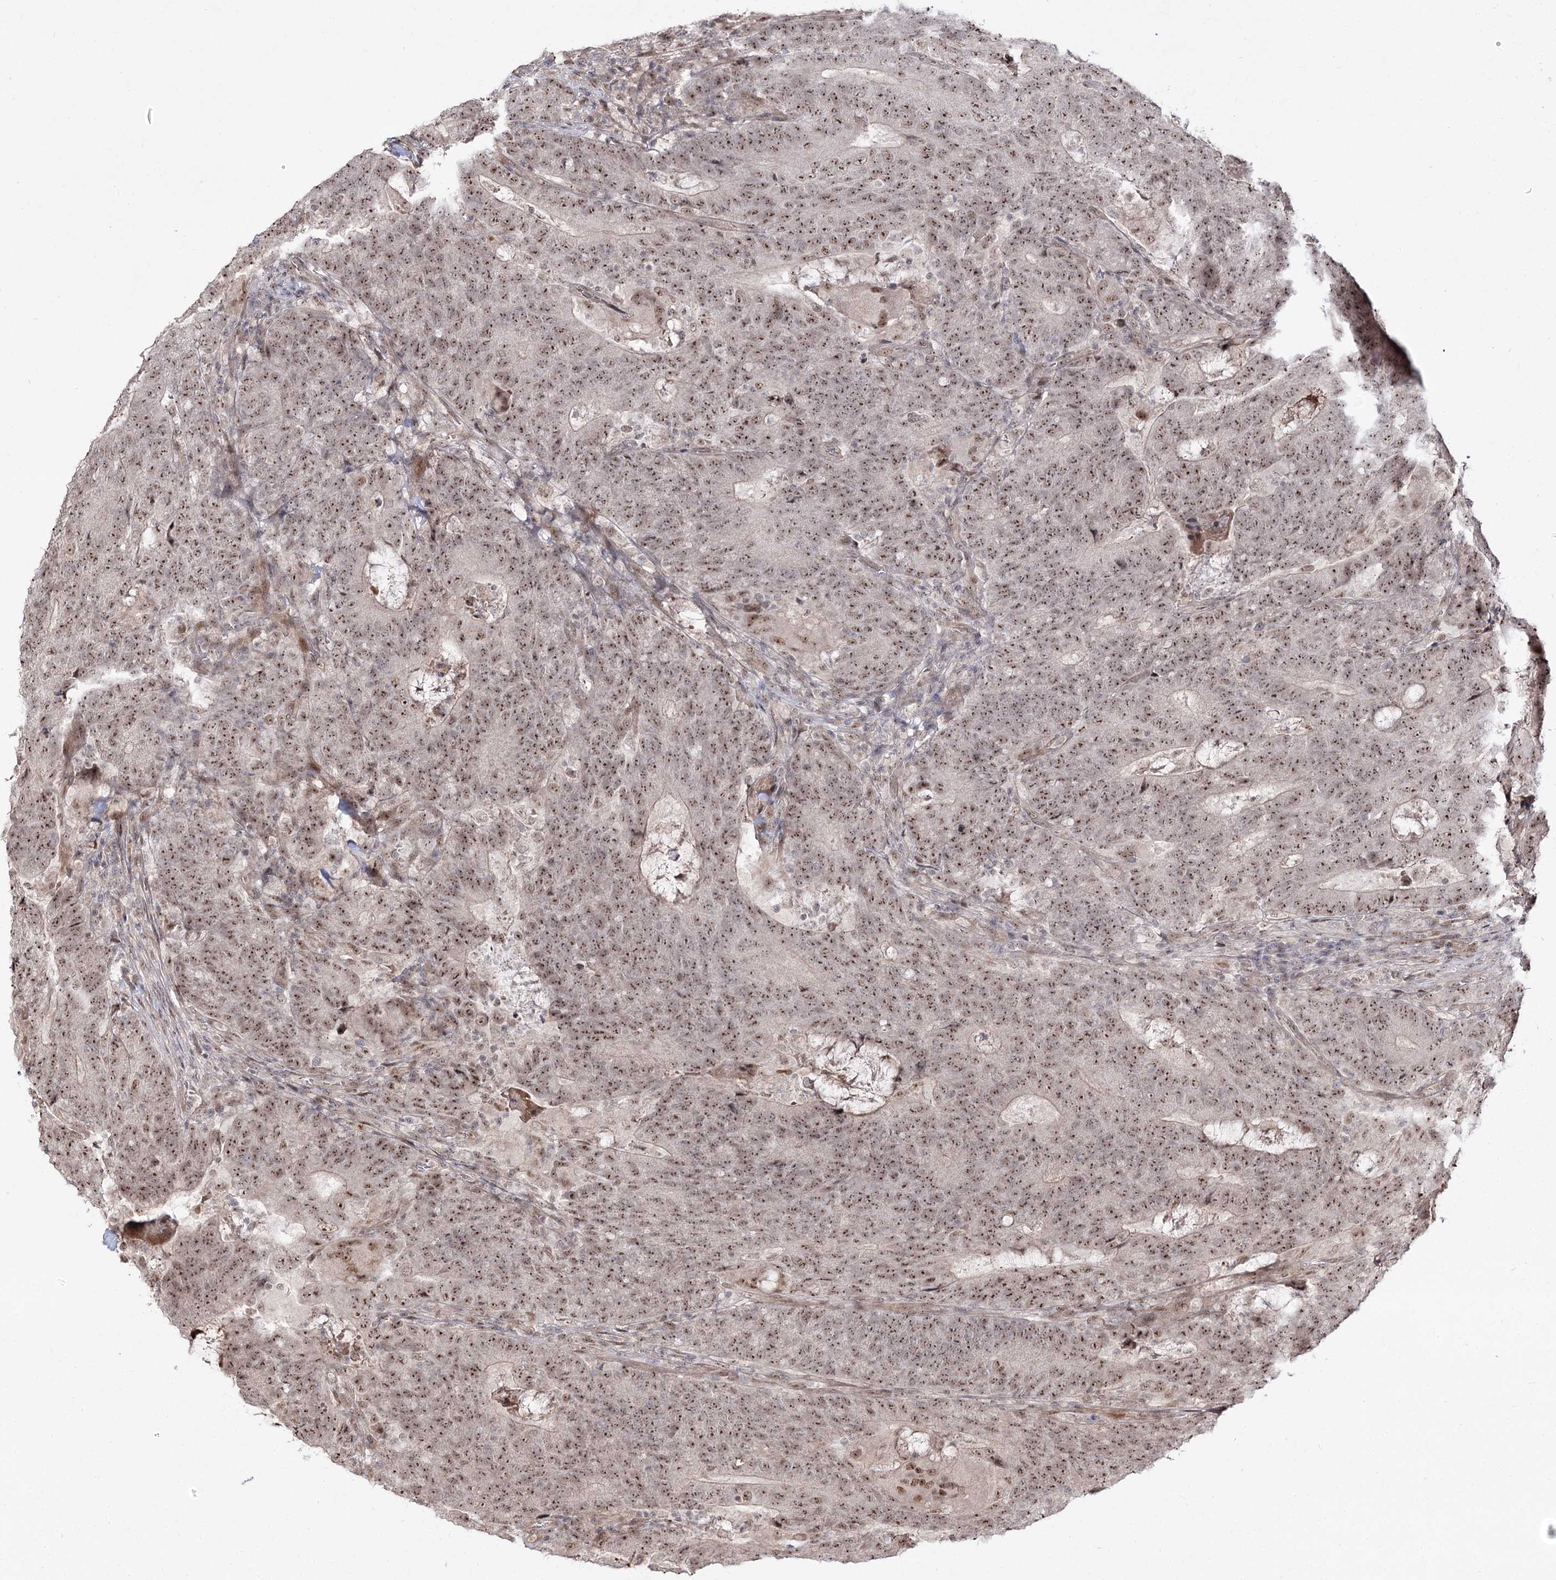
{"staining": {"intensity": "moderate", "quantity": ">75%", "location": "nuclear"}, "tissue": "colorectal cancer", "cell_type": "Tumor cells", "image_type": "cancer", "snomed": [{"axis": "morphology", "description": "Normal tissue, NOS"}, {"axis": "morphology", "description": "Adenocarcinoma, NOS"}, {"axis": "topography", "description": "Colon"}], "caption": "Immunohistochemistry (IHC) micrograph of neoplastic tissue: colorectal cancer stained using IHC exhibits medium levels of moderate protein expression localized specifically in the nuclear of tumor cells, appearing as a nuclear brown color.", "gene": "RRP9", "patient": {"sex": "female", "age": 75}}